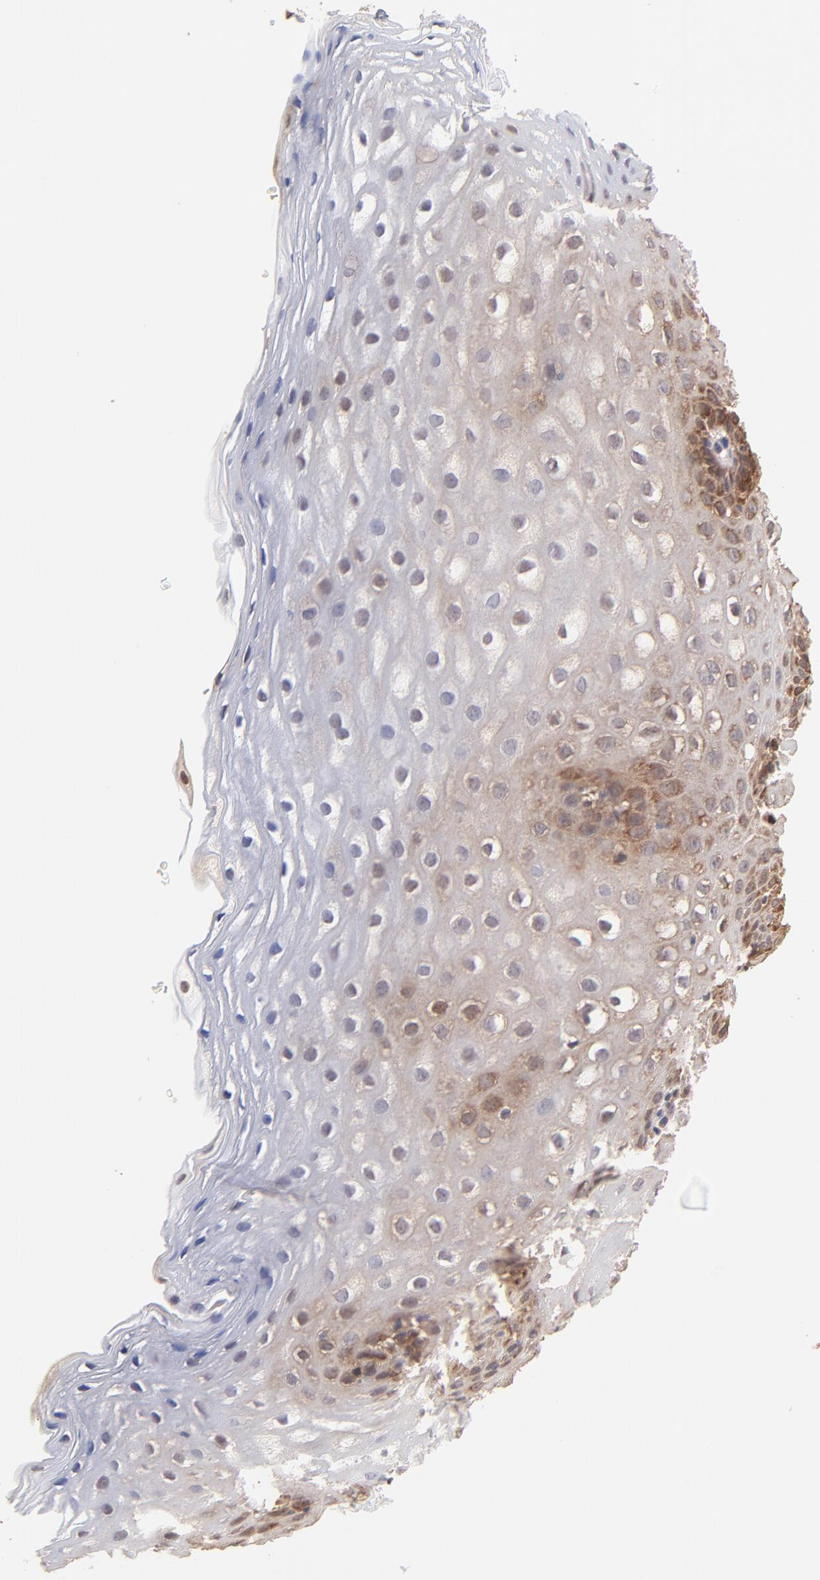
{"staining": {"intensity": "strong", "quantity": "<25%", "location": "cytoplasmic/membranous"}, "tissue": "esophagus", "cell_type": "Squamous epithelial cells", "image_type": "normal", "snomed": [{"axis": "morphology", "description": "Normal tissue, NOS"}, {"axis": "topography", "description": "Esophagus"}], "caption": "Esophagus stained with DAB immunohistochemistry reveals medium levels of strong cytoplasmic/membranous staining in approximately <25% of squamous epithelial cells.", "gene": "GART", "patient": {"sex": "female", "age": 70}}